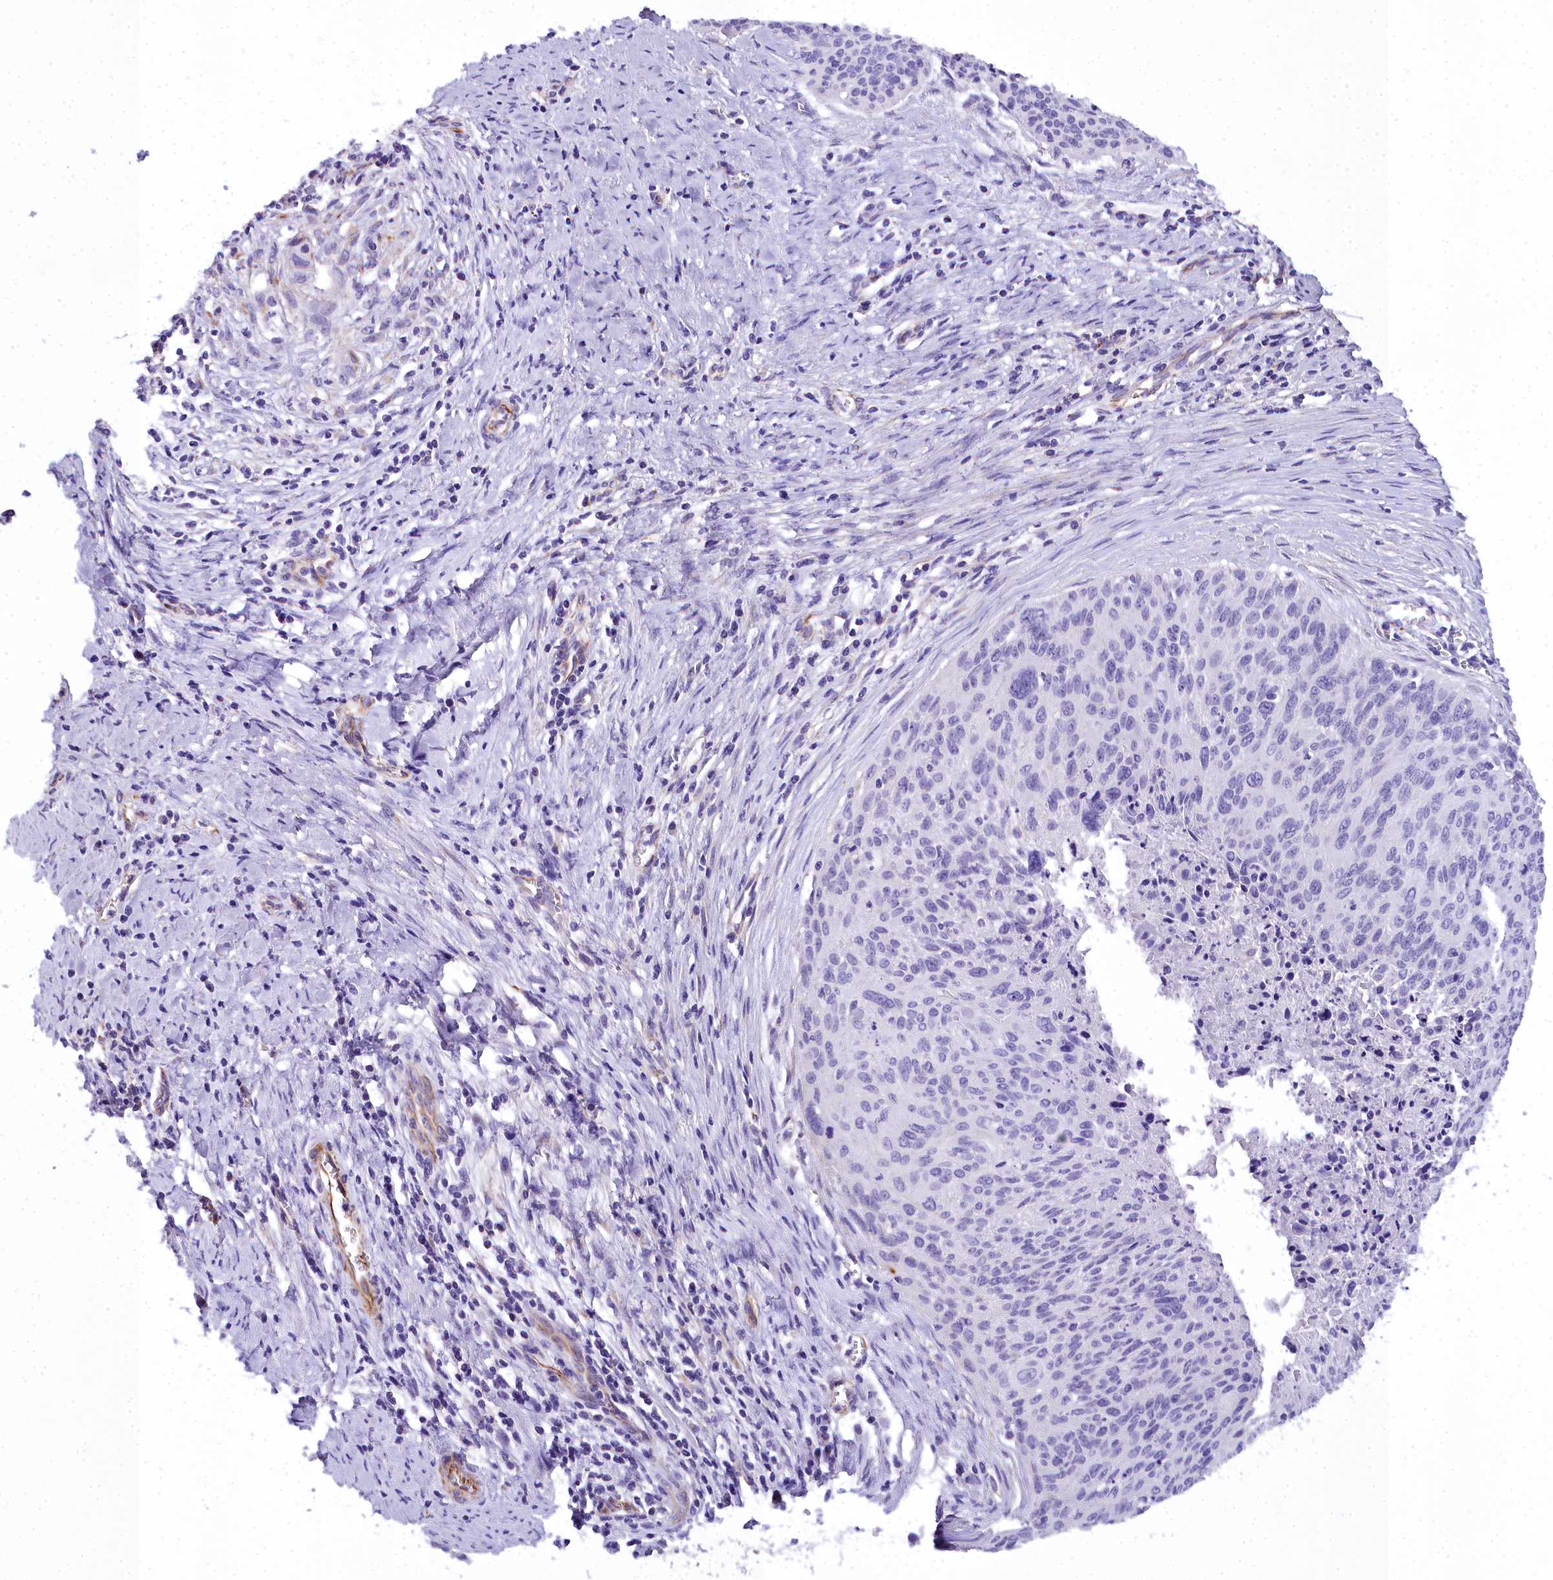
{"staining": {"intensity": "negative", "quantity": "none", "location": "none"}, "tissue": "cervical cancer", "cell_type": "Tumor cells", "image_type": "cancer", "snomed": [{"axis": "morphology", "description": "Squamous cell carcinoma, NOS"}, {"axis": "topography", "description": "Cervix"}], "caption": "IHC photomicrograph of cervical cancer (squamous cell carcinoma) stained for a protein (brown), which exhibits no staining in tumor cells.", "gene": "TIMM22", "patient": {"sex": "female", "age": 55}}